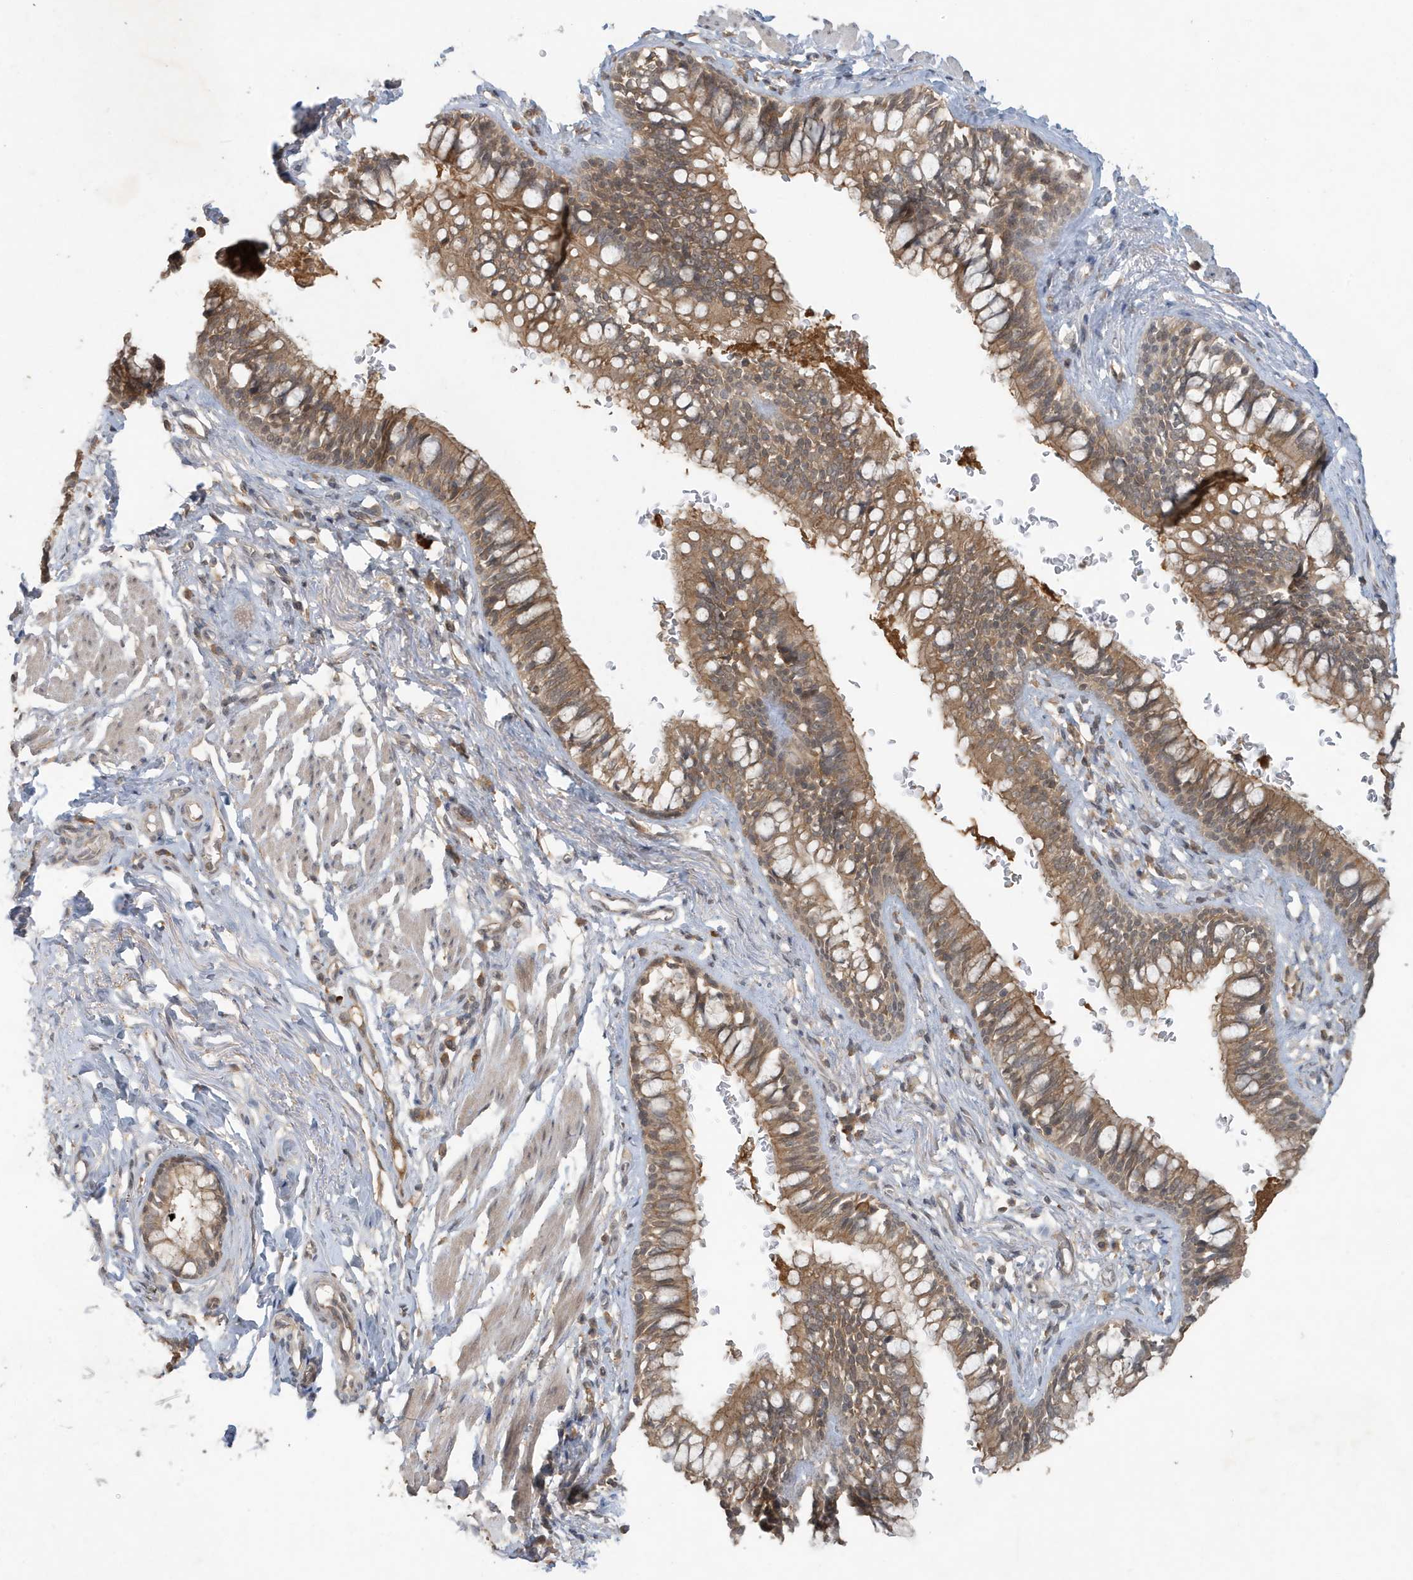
{"staining": {"intensity": "moderate", "quantity": ">75%", "location": "cytoplasmic/membranous"}, "tissue": "bronchus", "cell_type": "Respiratory epithelial cells", "image_type": "normal", "snomed": [{"axis": "morphology", "description": "Normal tissue, NOS"}, {"axis": "topography", "description": "Cartilage tissue"}, {"axis": "topography", "description": "Bronchus"}], "caption": "The immunohistochemical stain highlights moderate cytoplasmic/membranous staining in respiratory epithelial cells of normal bronchus. The staining was performed using DAB to visualize the protein expression in brown, while the nuclei were stained in blue with hematoxylin (Magnification: 20x).", "gene": "ABCB9", "patient": {"sex": "female", "age": 36}}